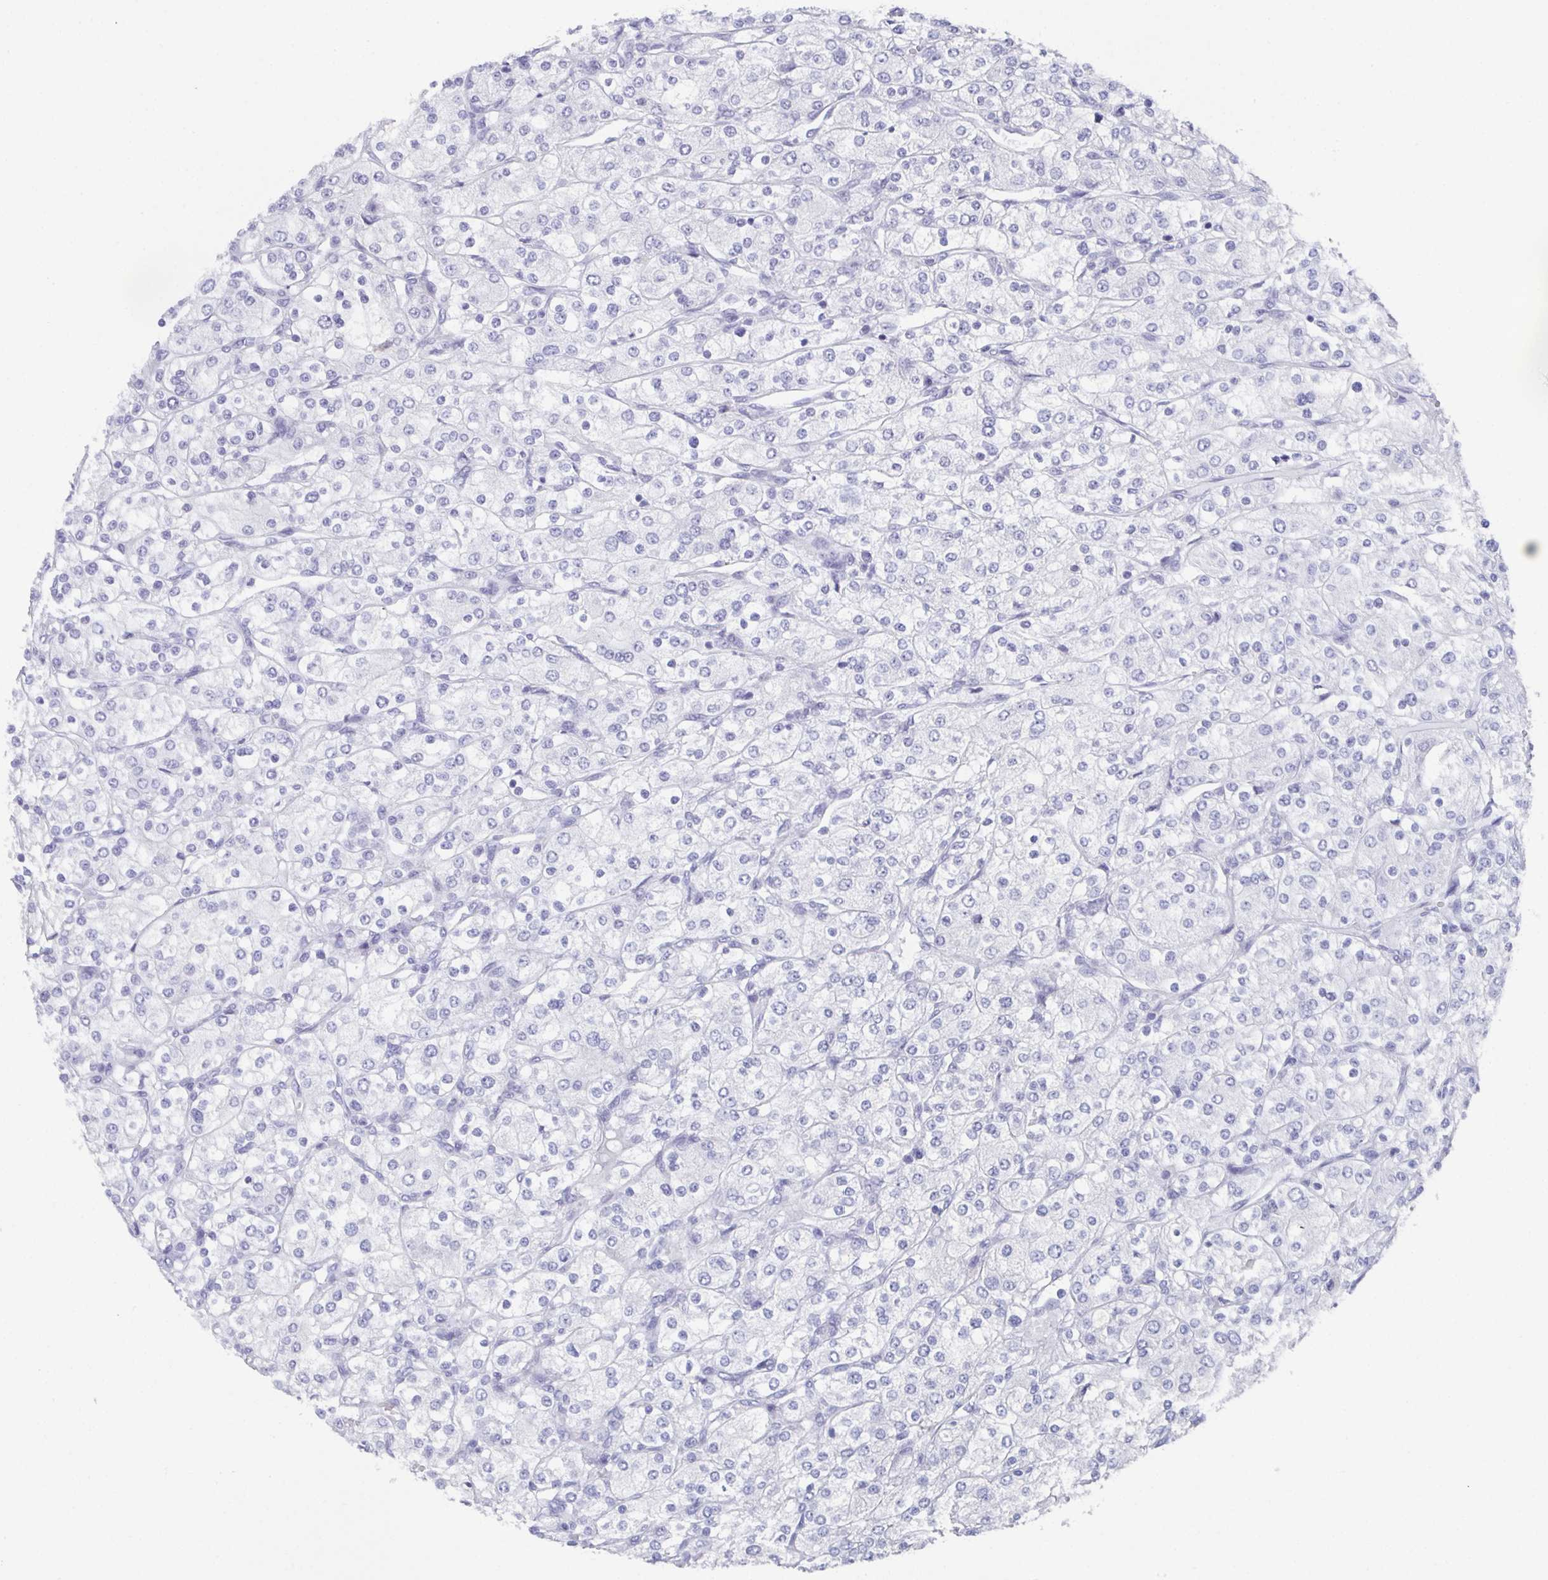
{"staining": {"intensity": "negative", "quantity": "none", "location": "none"}, "tissue": "renal cancer", "cell_type": "Tumor cells", "image_type": "cancer", "snomed": [{"axis": "morphology", "description": "Adenocarcinoma, NOS"}, {"axis": "topography", "description": "Kidney"}], "caption": "Immunohistochemical staining of adenocarcinoma (renal) shows no significant expression in tumor cells.", "gene": "DYDC2", "patient": {"sex": "male", "age": 80}}